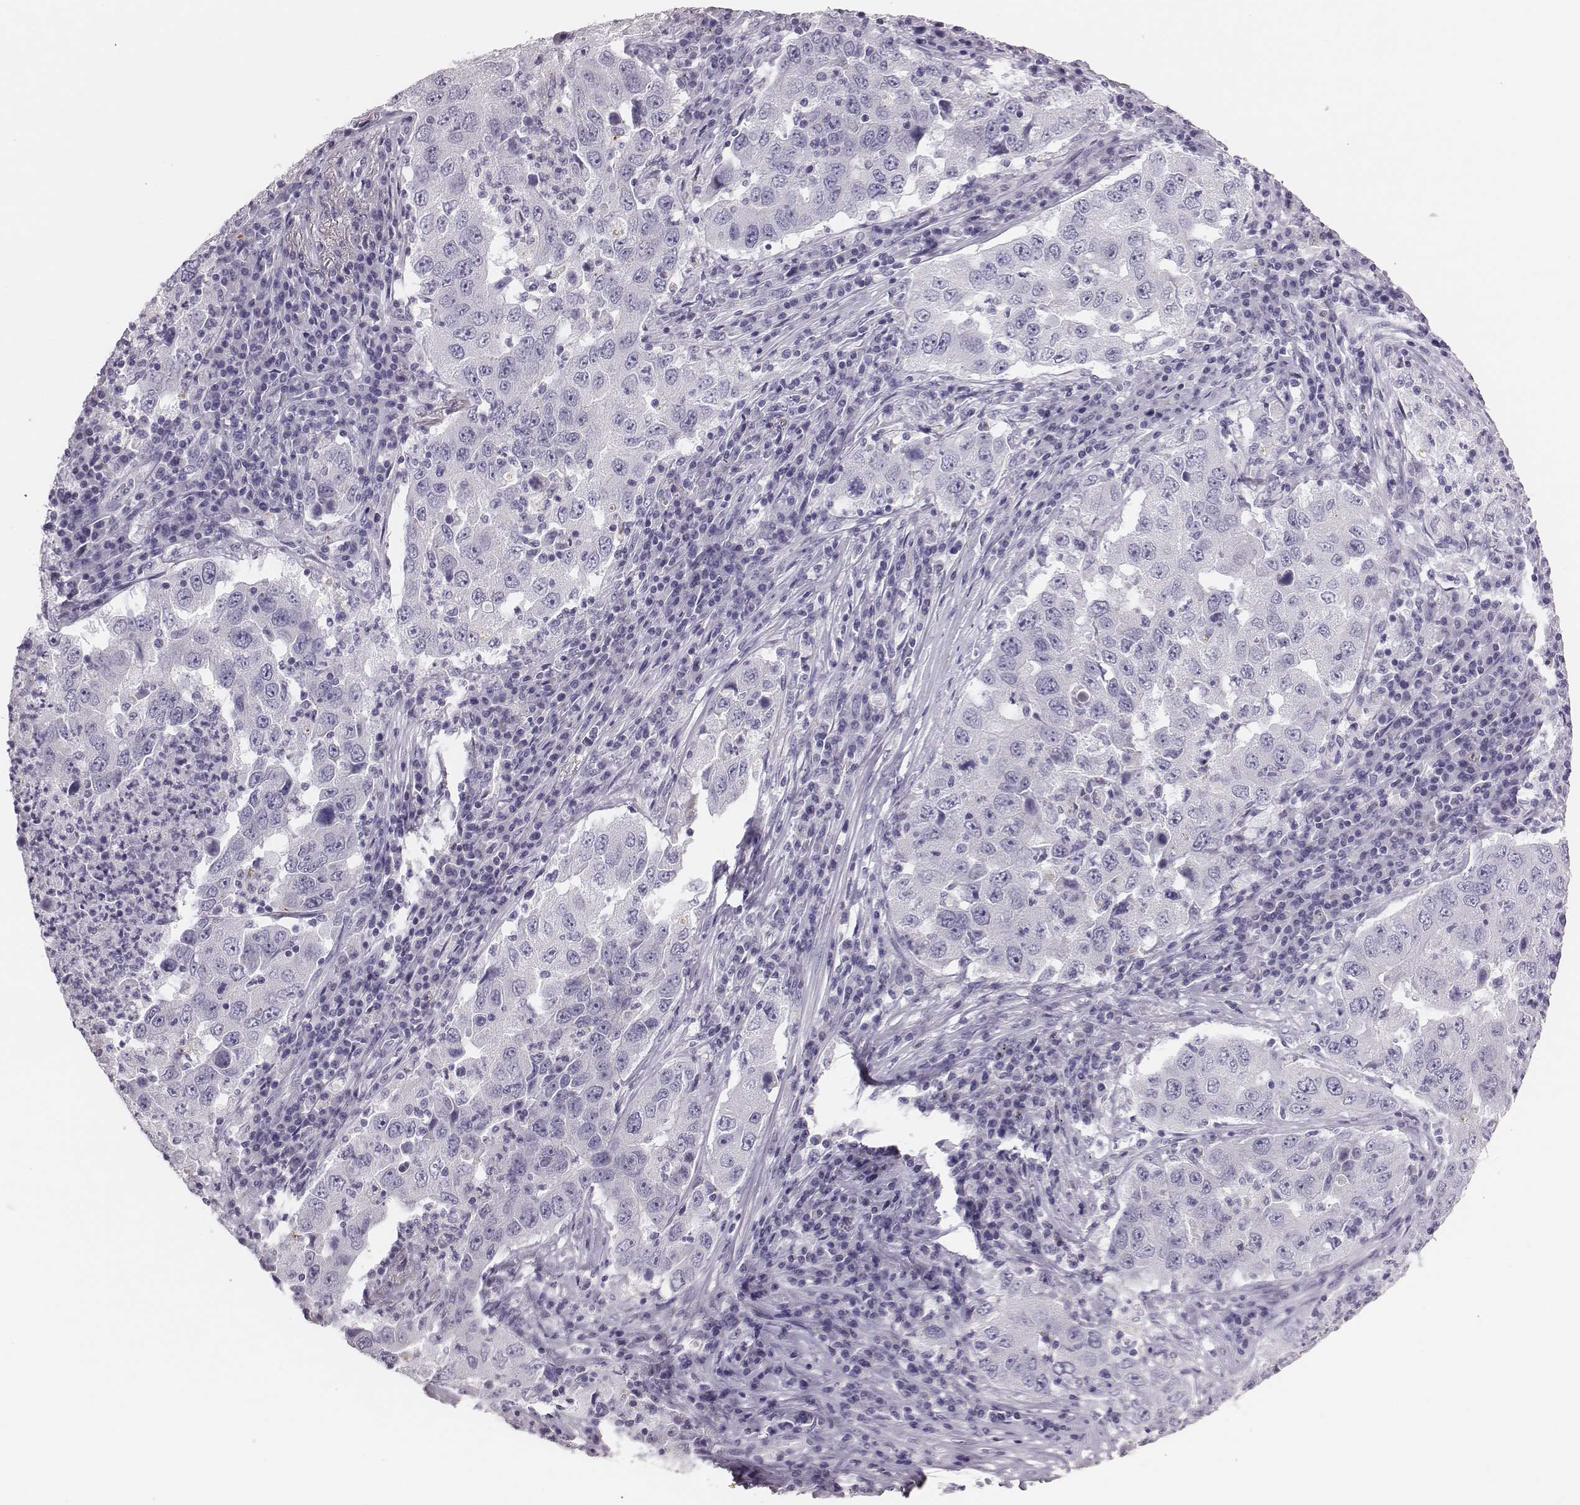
{"staining": {"intensity": "negative", "quantity": "none", "location": "none"}, "tissue": "lung cancer", "cell_type": "Tumor cells", "image_type": "cancer", "snomed": [{"axis": "morphology", "description": "Adenocarcinoma, NOS"}, {"axis": "topography", "description": "Lung"}], "caption": "Histopathology image shows no significant protein staining in tumor cells of lung cancer (adenocarcinoma).", "gene": "H1-6", "patient": {"sex": "male", "age": 73}}